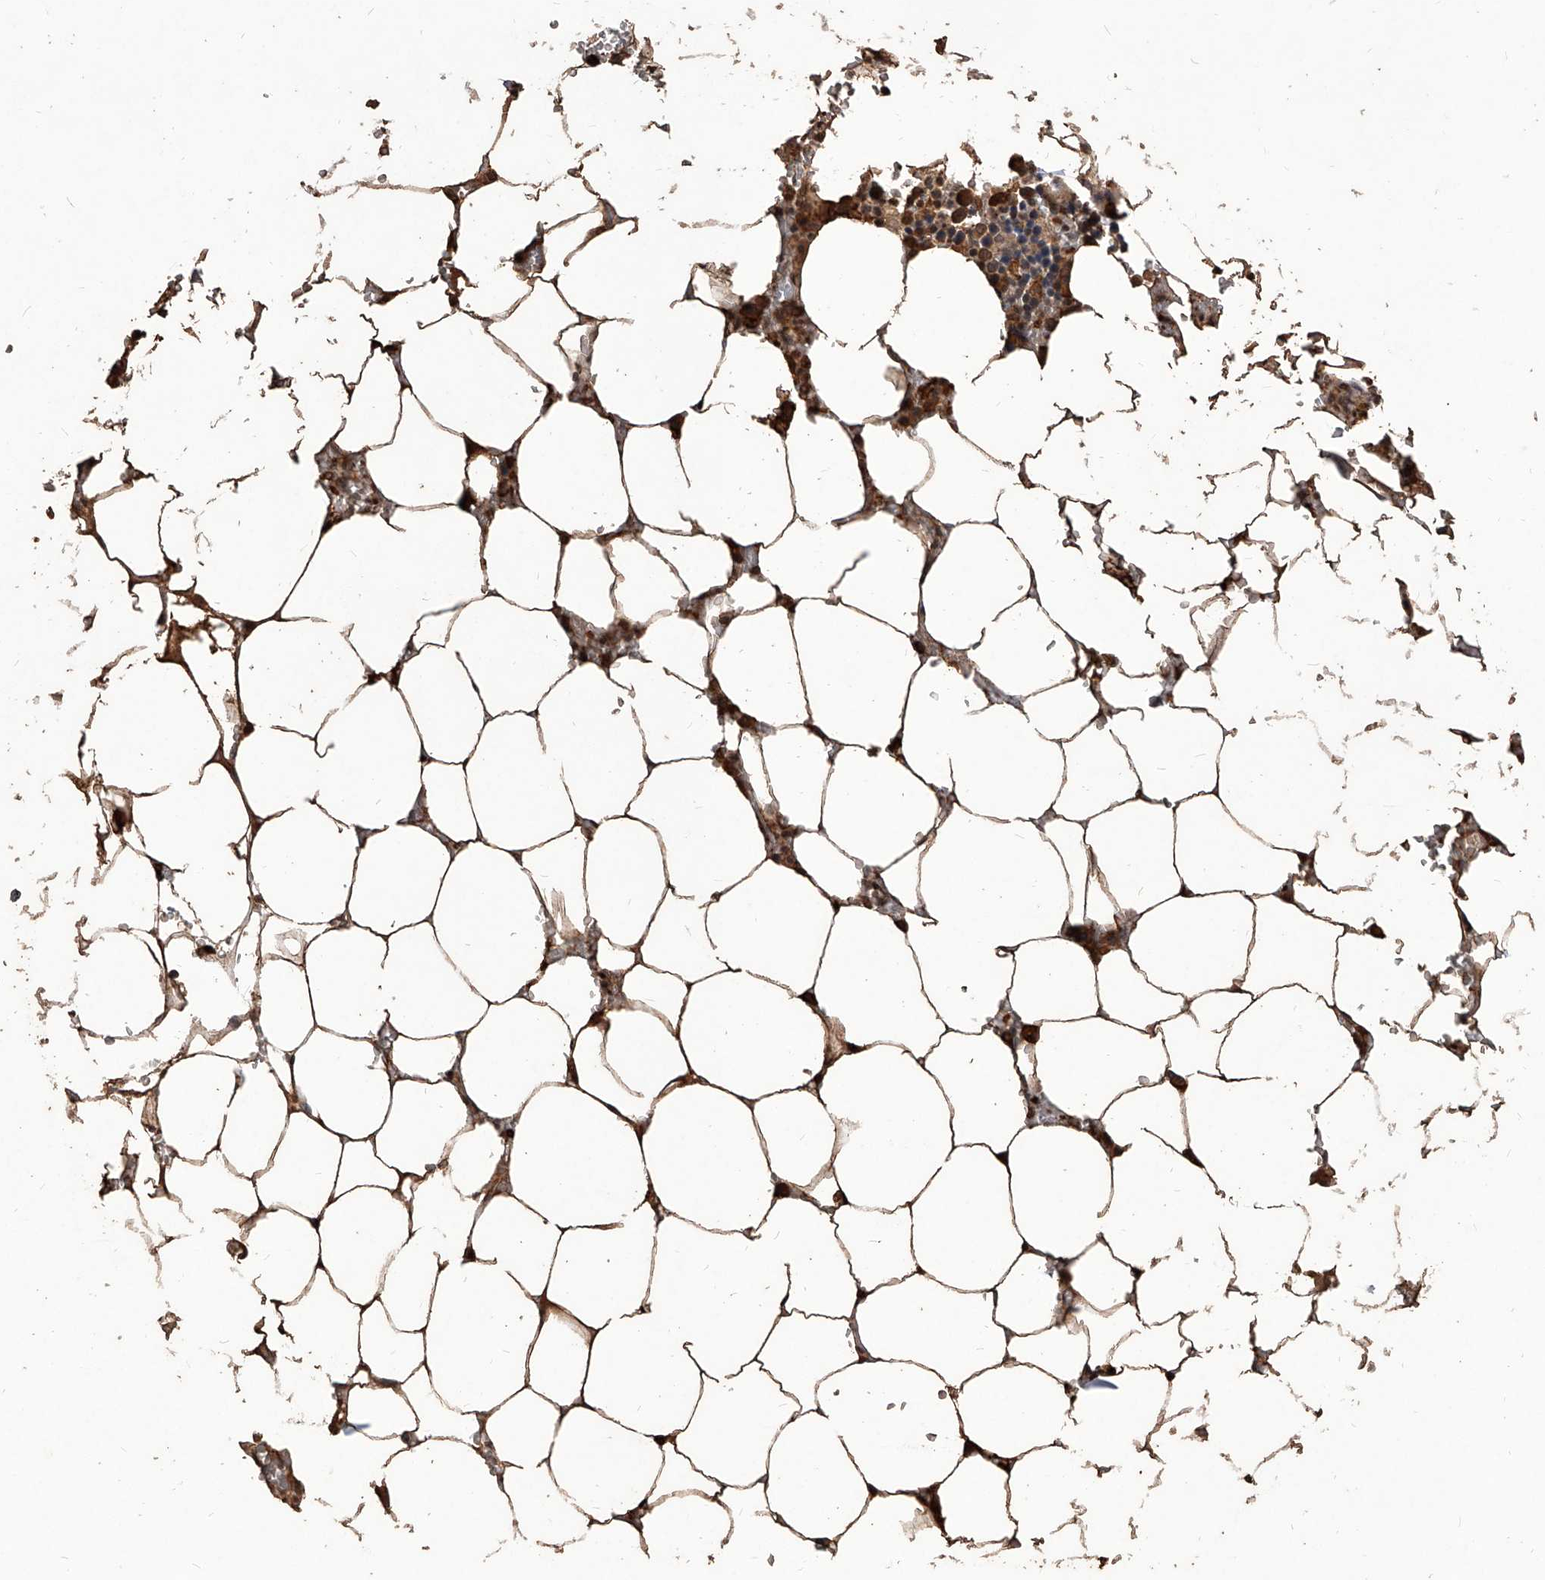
{"staining": {"intensity": "strong", "quantity": "25%-75%", "location": "cytoplasmic/membranous,nuclear"}, "tissue": "bone marrow", "cell_type": "Hematopoietic cells", "image_type": "normal", "snomed": [{"axis": "morphology", "description": "Normal tissue, NOS"}, {"axis": "topography", "description": "Bone marrow"}], "caption": "A micrograph of bone marrow stained for a protein exhibits strong cytoplasmic/membranous,nuclear brown staining in hematopoietic cells. The protein is shown in brown color, while the nuclei are stained blue.", "gene": "FBXL4", "patient": {"sex": "male", "age": 70}}